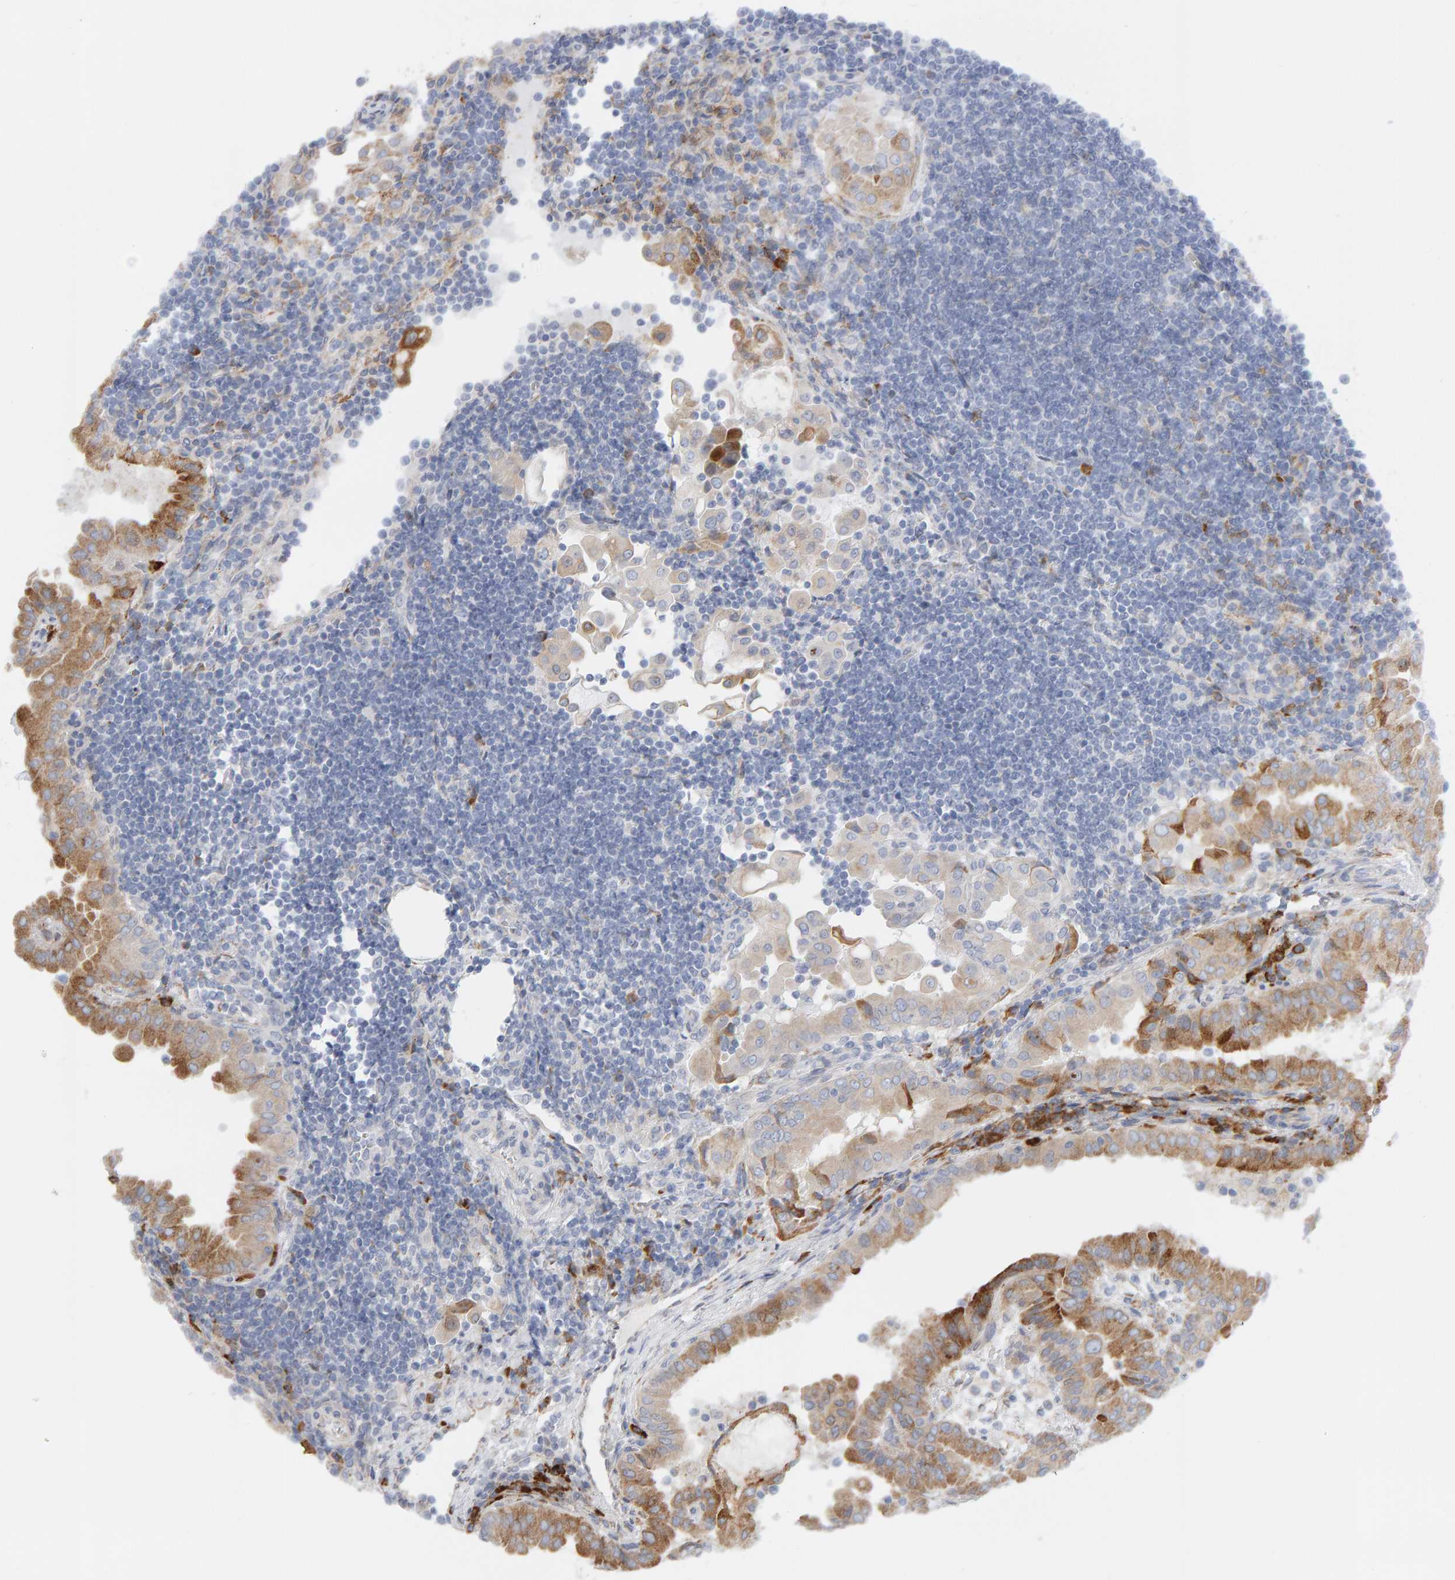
{"staining": {"intensity": "moderate", "quantity": ">75%", "location": "cytoplasmic/membranous"}, "tissue": "thyroid cancer", "cell_type": "Tumor cells", "image_type": "cancer", "snomed": [{"axis": "morphology", "description": "Papillary adenocarcinoma, NOS"}, {"axis": "topography", "description": "Thyroid gland"}], "caption": "Immunohistochemical staining of human thyroid papillary adenocarcinoma demonstrates medium levels of moderate cytoplasmic/membranous positivity in approximately >75% of tumor cells. (DAB (3,3'-diaminobenzidine) IHC with brightfield microscopy, high magnification).", "gene": "ENGASE", "patient": {"sex": "male", "age": 33}}